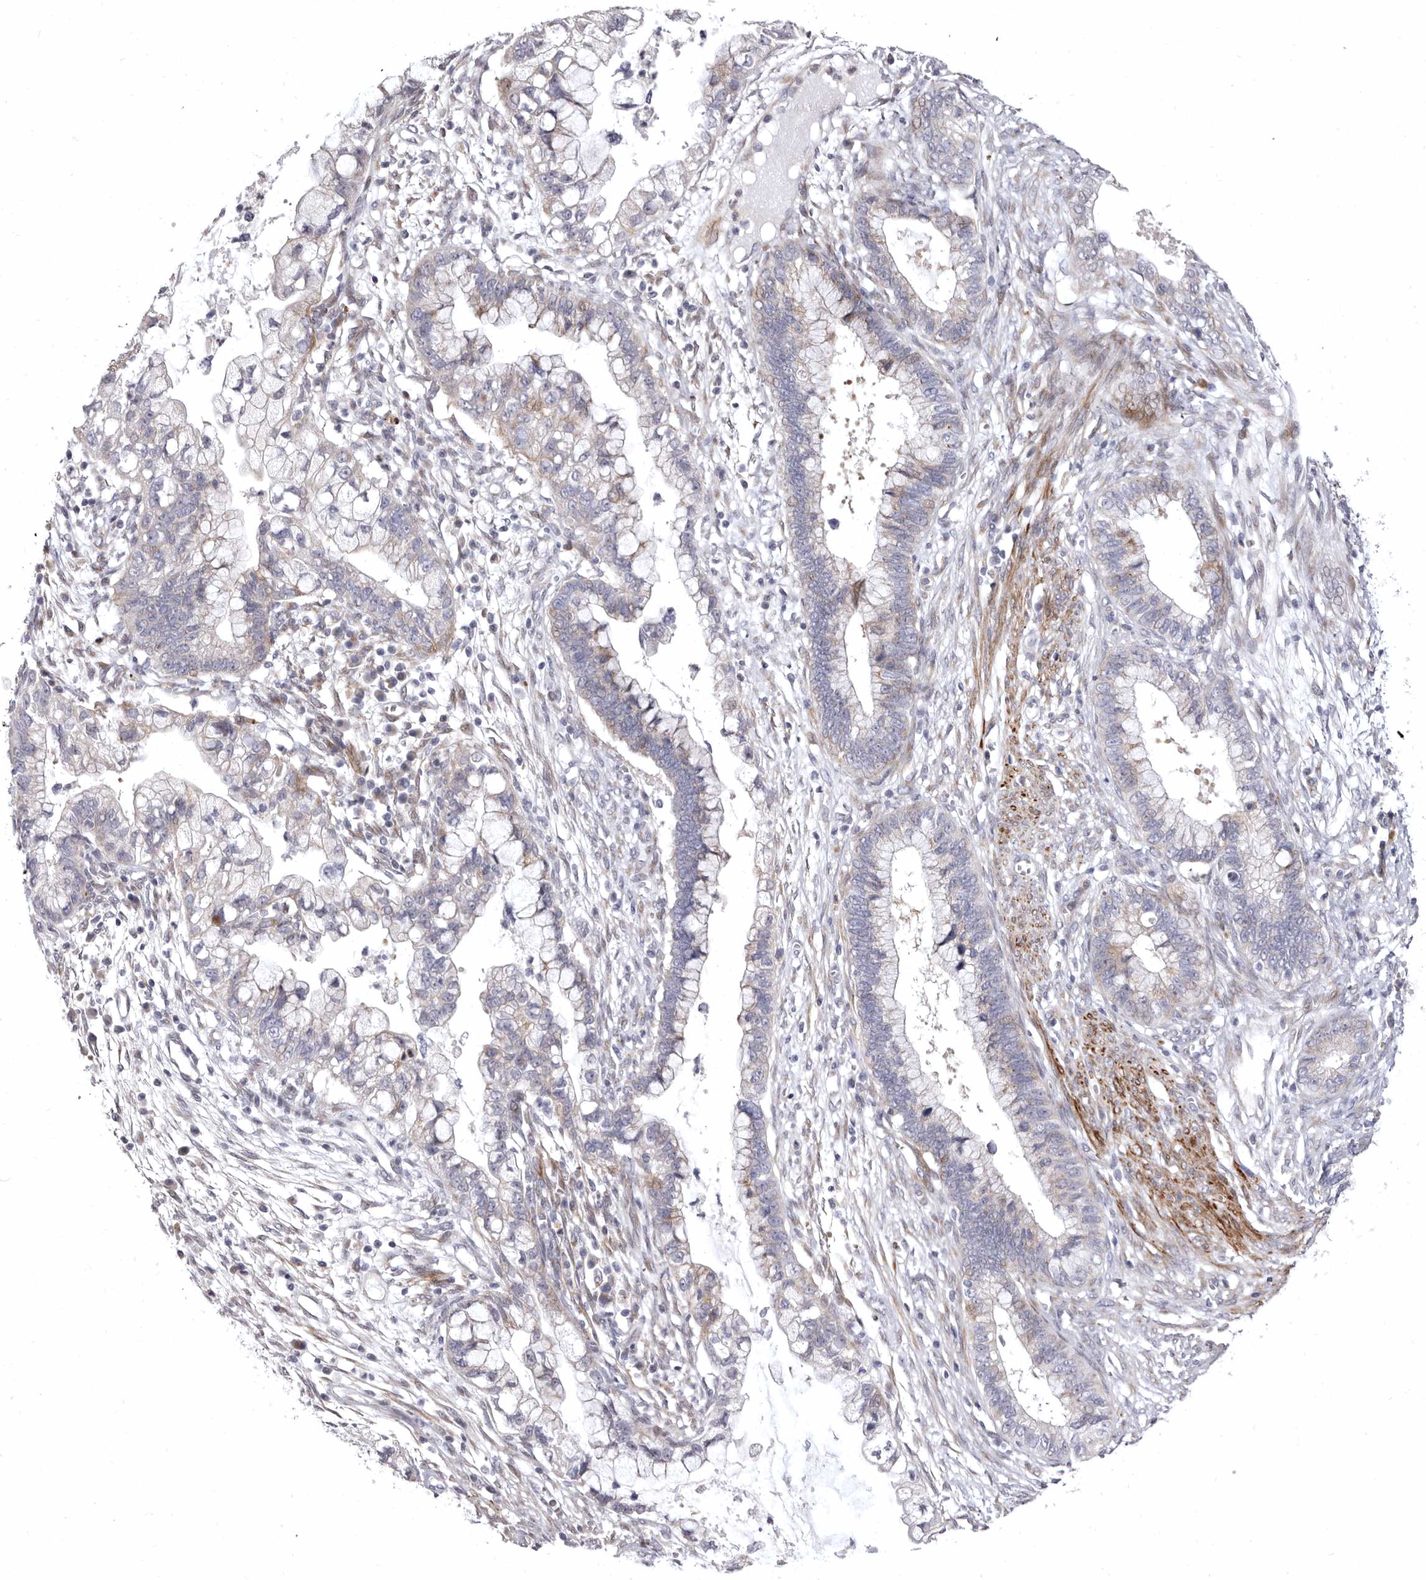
{"staining": {"intensity": "weak", "quantity": "25%-75%", "location": "cytoplasmic/membranous"}, "tissue": "cervical cancer", "cell_type": "Tumor cells", "image_type": "cancer", "snomed": [{"axis": "morphology", "description": "Adenocarcinoma, NOS"}, {"axis": "topography", "description": "Cervix"}], "caption": "A histopathology image of human adenocarcinoma (cervical) stained for a protein reveals weak cytoplasmic/membranous brown staining in tumor cells.", "gene": "AIDA", "patient": {"sex": "female", "age": 44}}